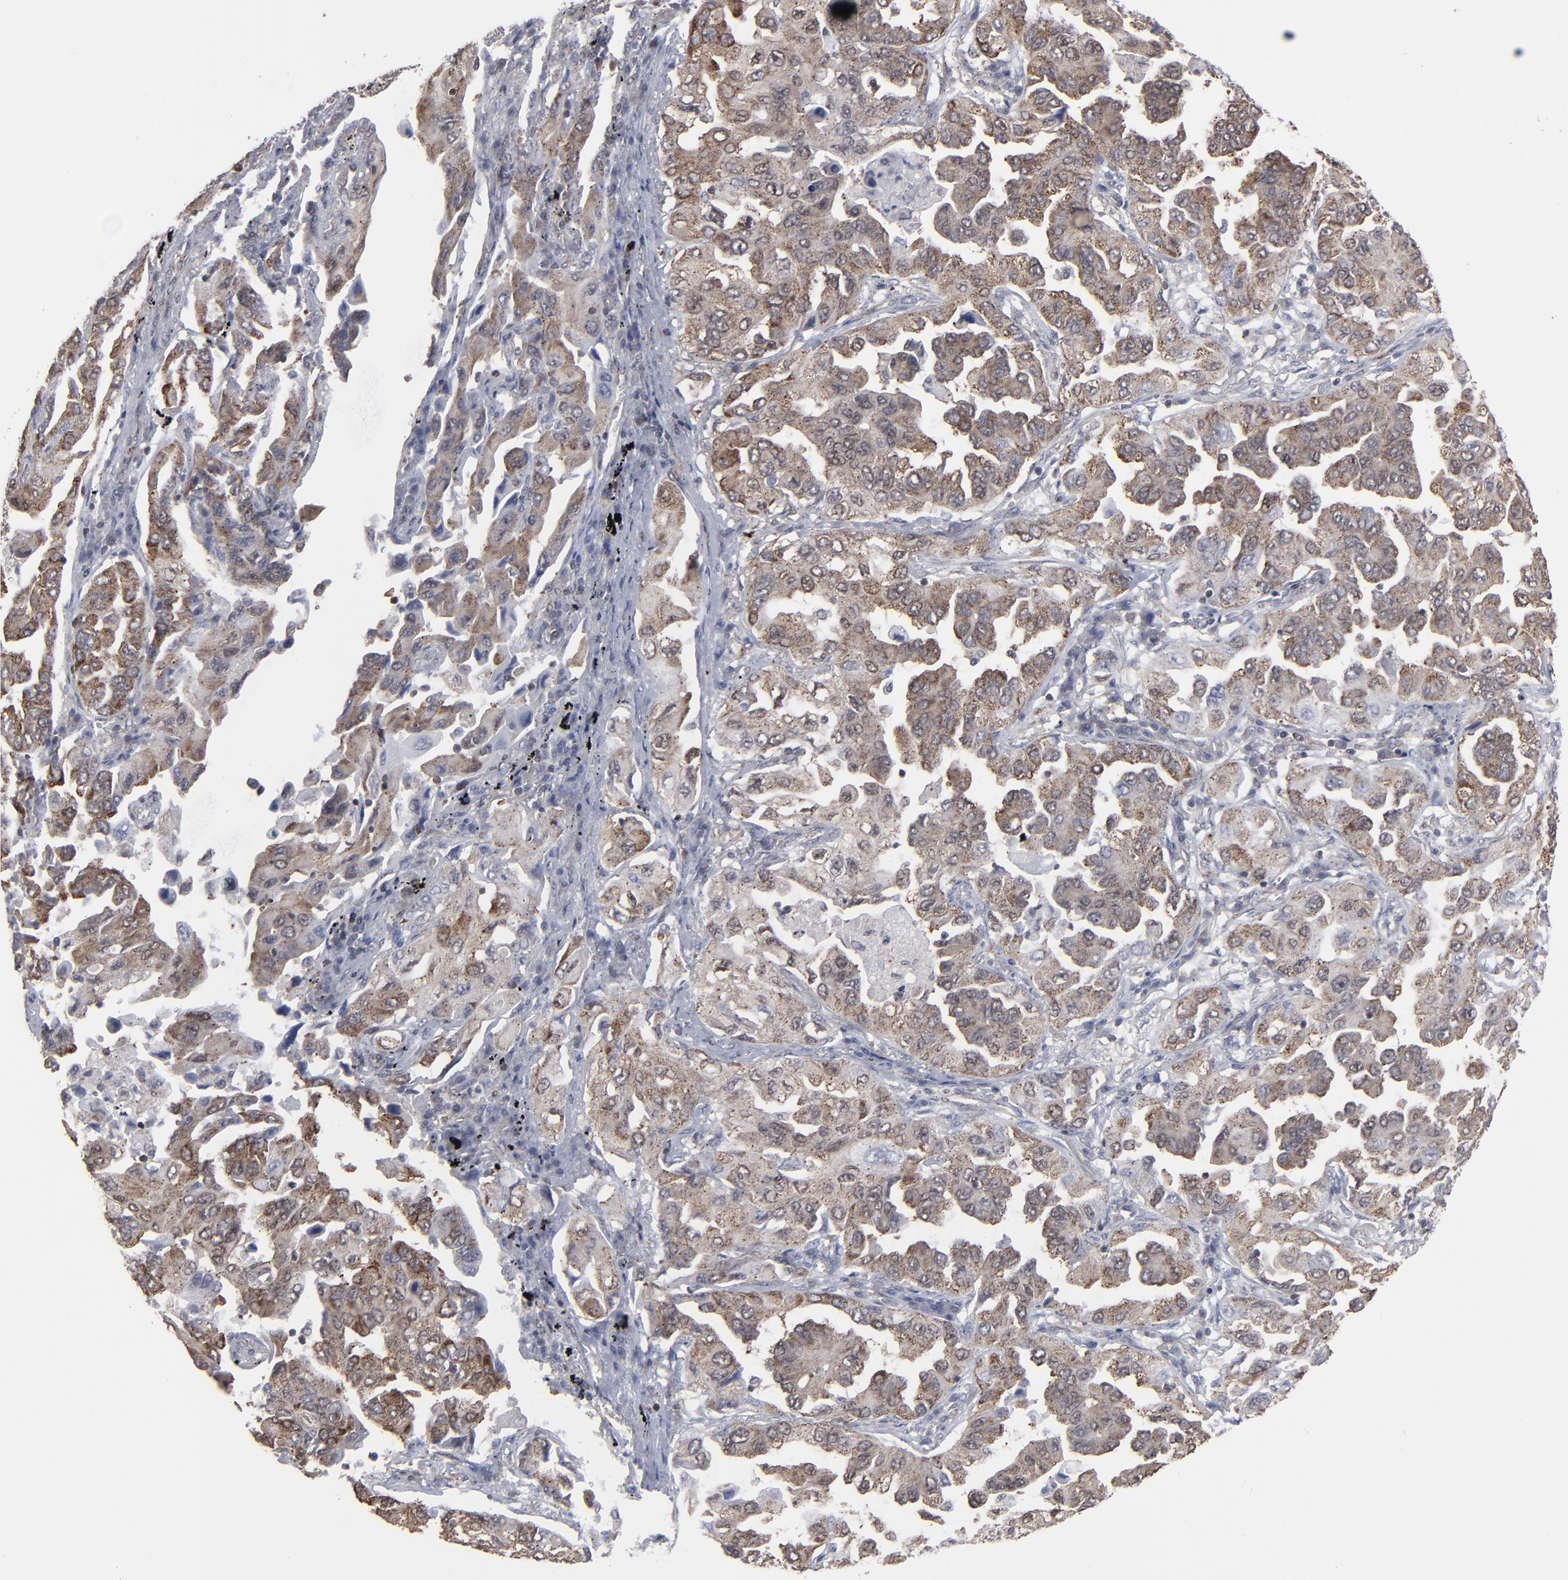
{"staining": {"intensity": "moderate", "quantity": ">75%", "location": "cytoplasmic/membranous"}, "tissue": "lung cancer", "cell_type": "Tumor cells", "image_type": "cancer", "snomed": [{"axis": "morphology", "description": "Adenocarcinoma, NOS"}, {"axis": "topography", "description": "Lung"}], "caption": "A micrograph of lung cancer stained for a protein reveals moderate cytoplasmic/membranous brown staining in tumor cells.", "gene": "KIAA2026", "patient": {"sex": "female", "age": 65}}